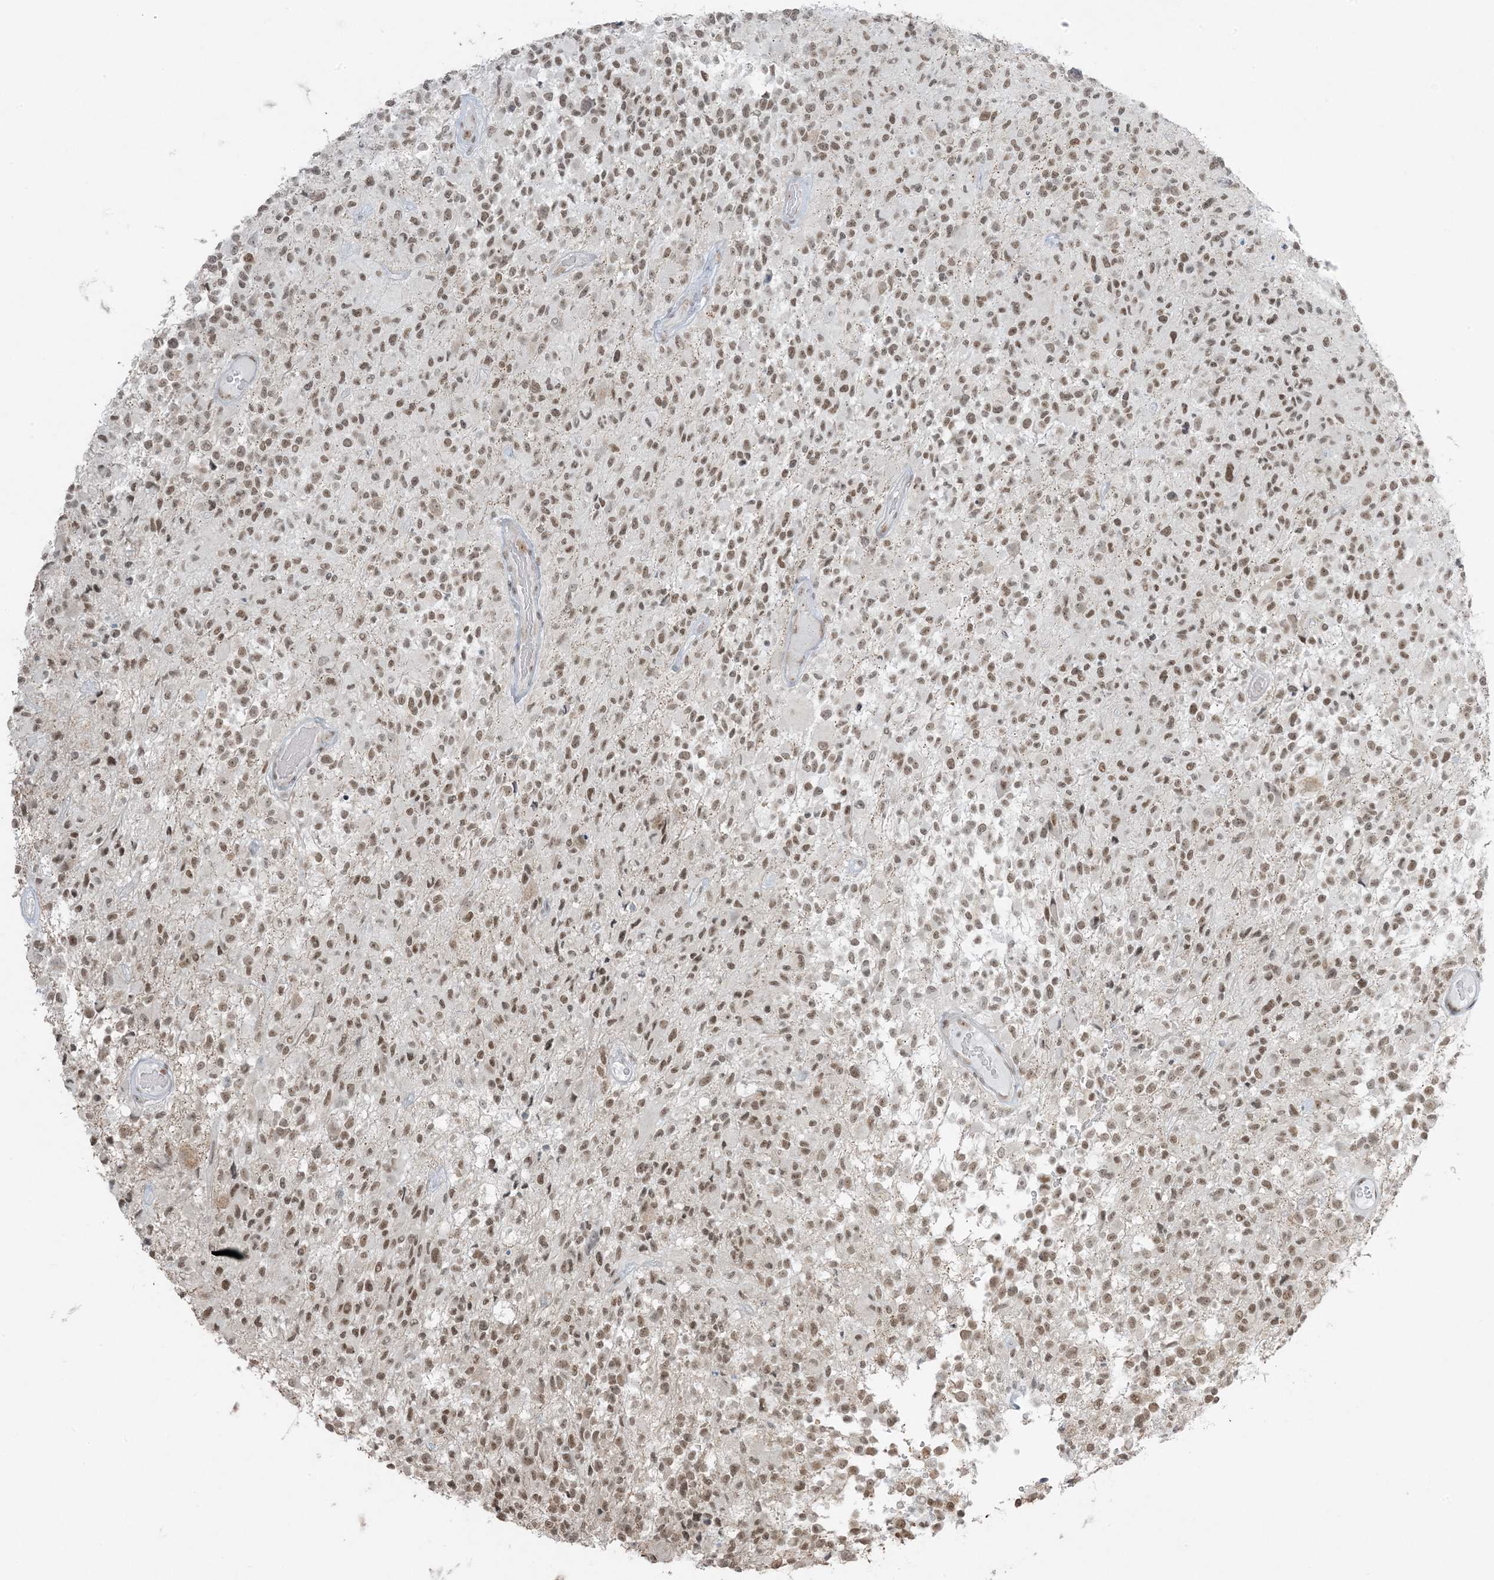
{"staining": {"intensity": "moderate", "quantity": ">75%", "location": "nuclear"}, "tissue": "glioma", "cell_type": "Tumor cells", "image_type": "cancer", "snomed": [{"axis": "morphology", "description": "Glioma, malignant, High grade"}, {"axis": "morphology", "description": "Glioblastoma, NOS"}, {"axis": "topography", "description": "Brain"}], "caption": "Brown immunohistochemical staining in human glioma reveals moderate nuclear positivity in about >75% of tumor cells. The protein of interest is stained brown, and the nuclei are stained in blue (DAB (3,3'-diaminobenzidine) IHC with brightfield microscopy, high magnification).", "gene": "ZNF787", "patient": {"sex": "male", "age": 60}}